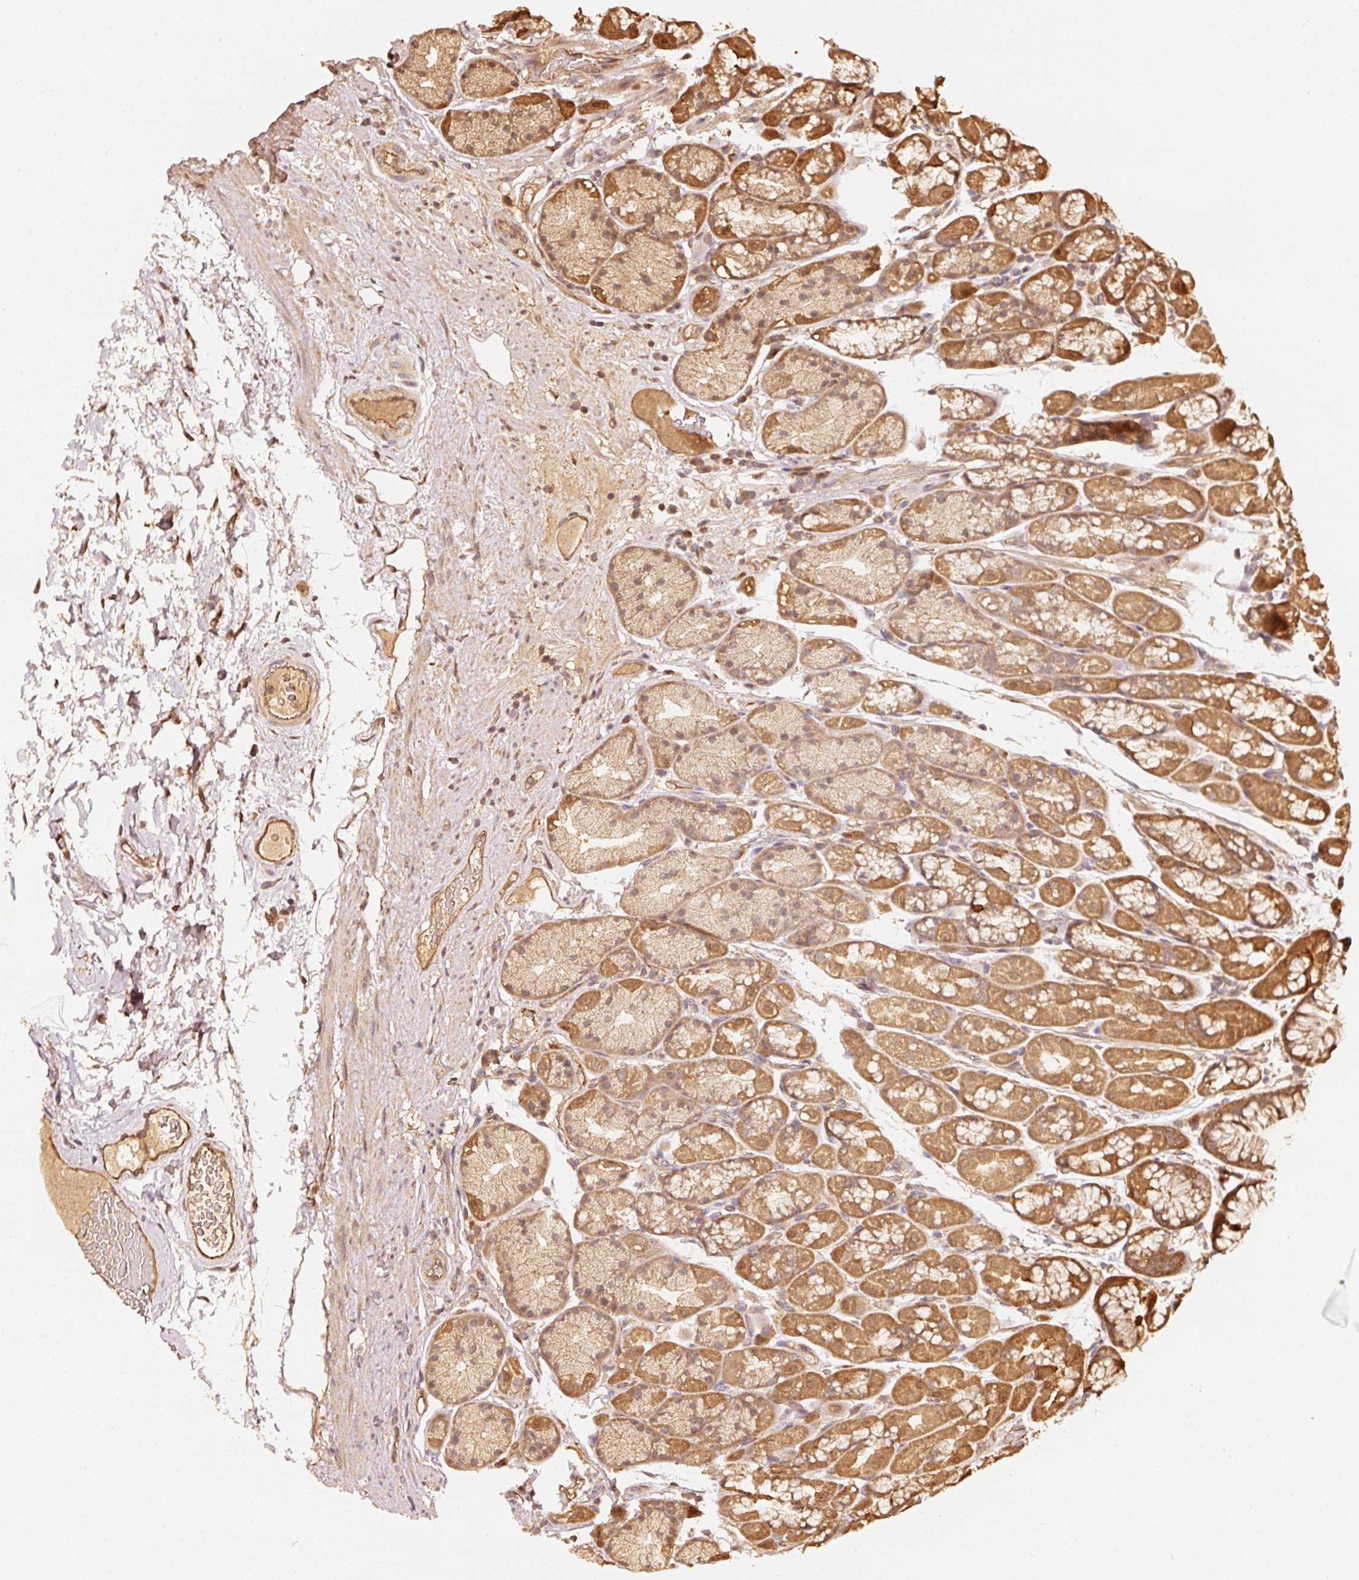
{"staining": {"intensity": "moderate", "quantity": ">75%", "location": "cytoplasmic/membranous"}, "tissue": "stomach", "cell_type": "Glandular cells", "image_type": "normal", "snomed": [{"axis": "morphology", "description": "Normal tissue, NOS"}, {"axis": "topography", "description": "Stomach, lower"}], "caption": "High-power microscopy captured an IHC photomicrograph of unremarkable stomach, revealing moderate cytoplasmic/membranous staining in approximately >75% of glandular cells.", "gene": "STAU1", "patient": {"sex": "male", "age": 67}}